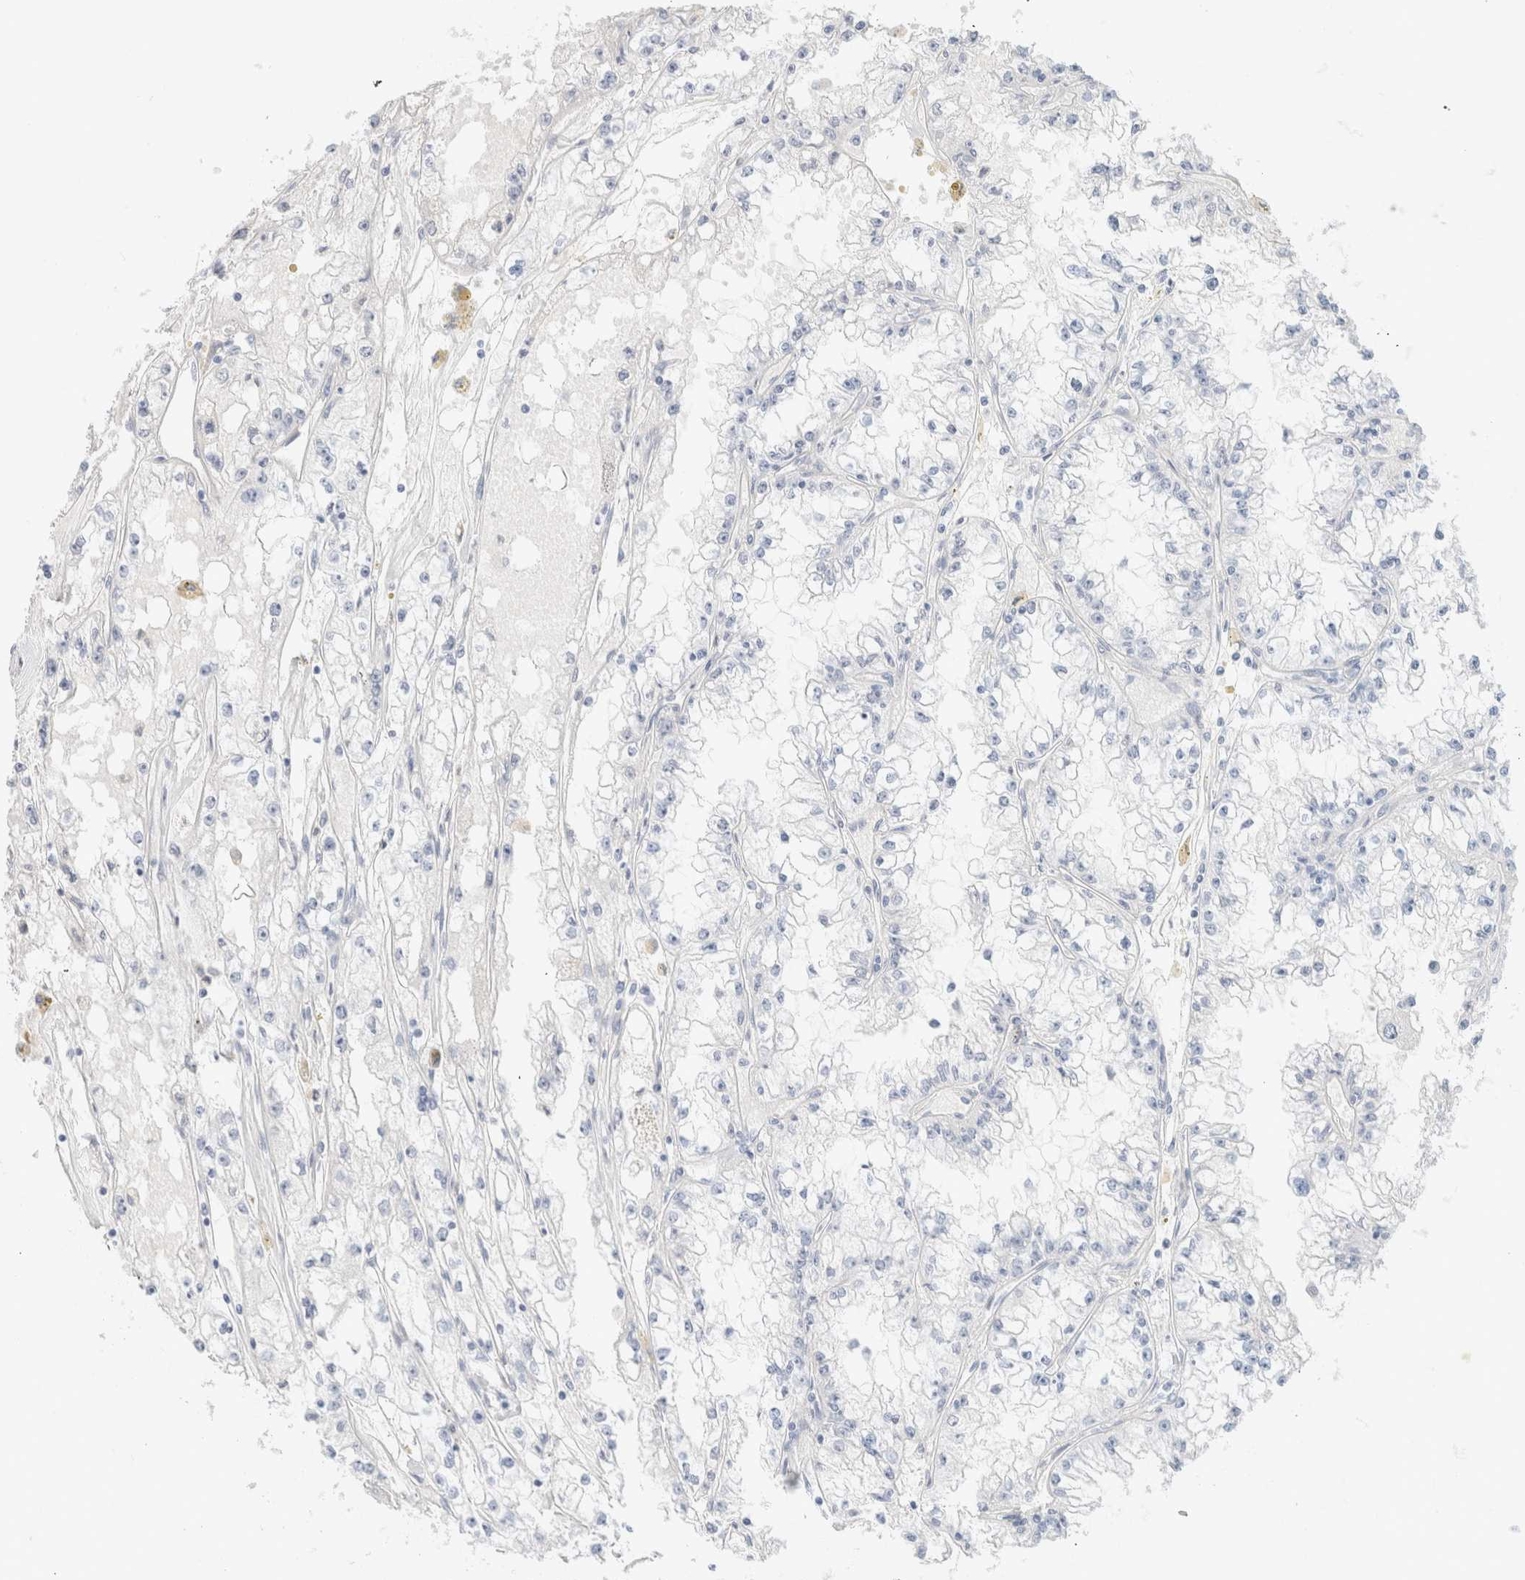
{"staining": {"intensity": "negative", "quantity": "none", "location": "none"}, "tissue": "renal cancer", "cell_type": "Tumor cells", "image_type": "cancer", "snomed": [{"axis": "morphology", "description": "Adenocarcinoma, NOS"}, {"axis": "topography", "description": "Kidney"}], "caption": "This histopathology image is of renal cancer (adenocarcinoma) stained with IHC to label a protein in brown with the nuclei are counter-stained blue. There is no staining in tumor cells.", "gene": "CPQ", "patient": {"sex": "male", "age": 56}}